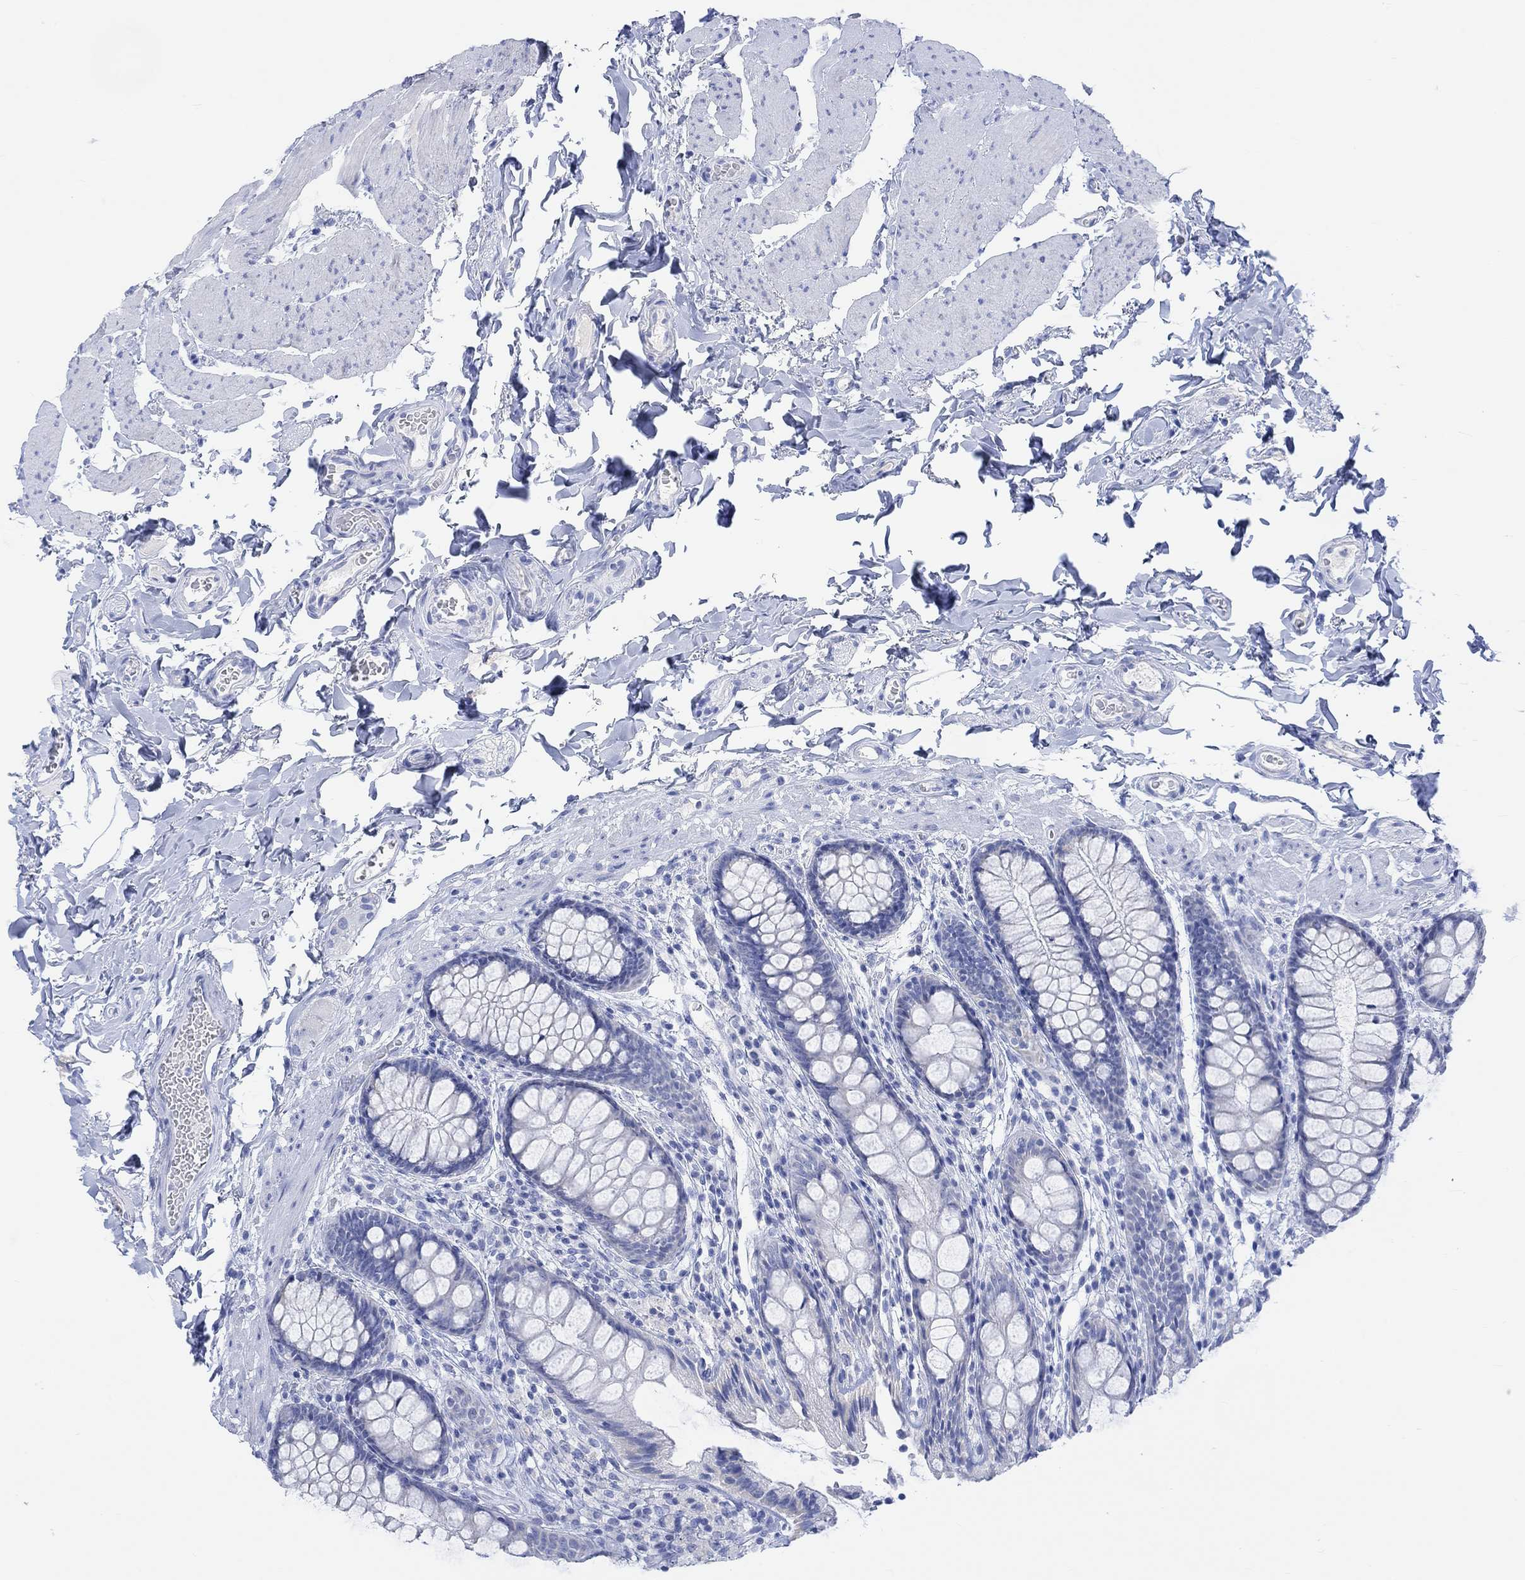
{"staining": {"intensity": "negative", "quantity": "none", "location": "none"}, "tissue": "colon", "cell_type": "Endothelial cells", "image_type": "normal", "snomed": [{"axis": "morphology", "description": "Normal tissue, NOS"}, {"axis": "topography", "description": "Colon"}], "caption": "DAB immunohistochemical staining of normal colon reveals no significant positivity in endothelial cells. (DAB (3,3'-diaminobenzidine) IHC visualized using brightfield microscopy, high magnification).", "gene": "CALCA", "patient": {"sex": "female", "age": 86}}